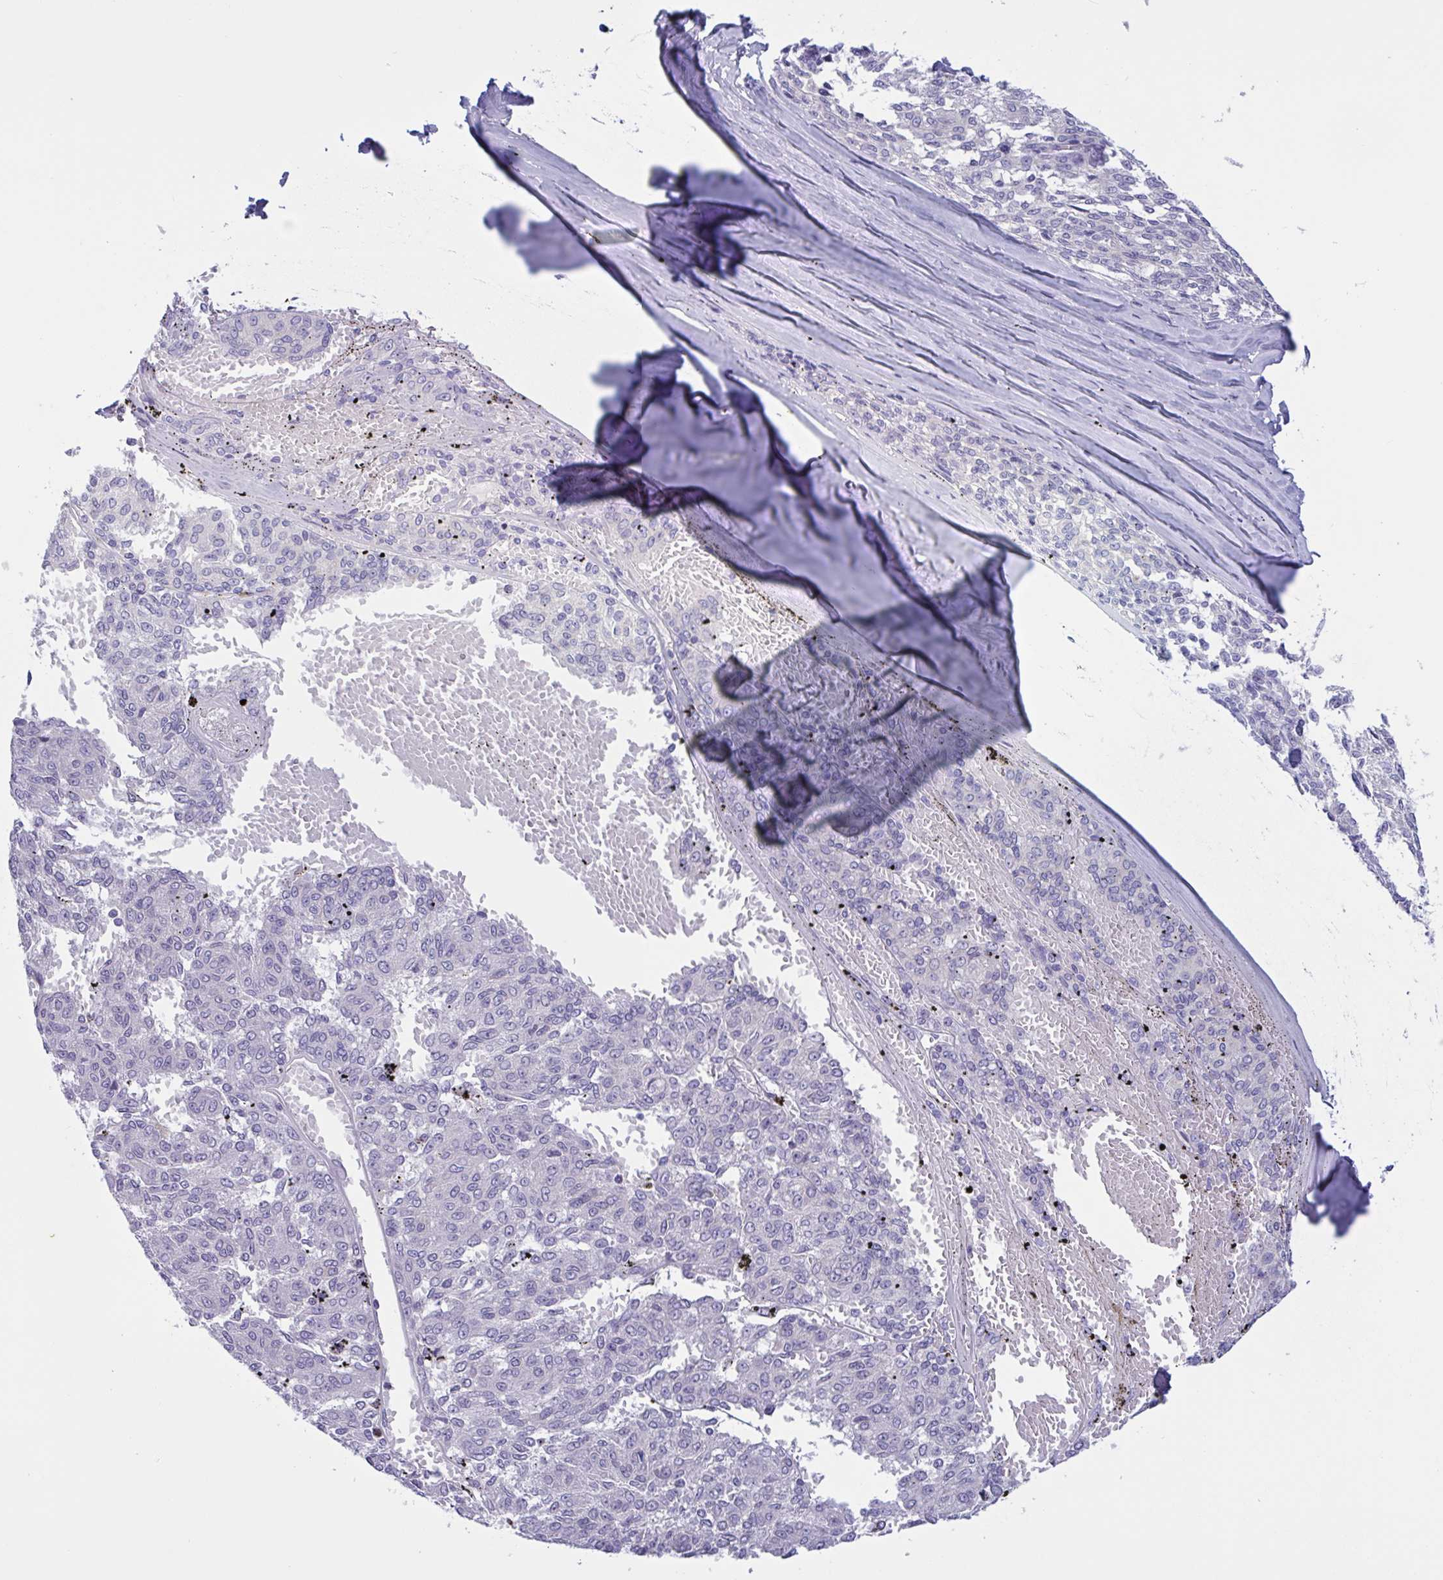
{"staining": {"intensity": "negative", "quantity": "none", "location": "none"}, "tissue": "melanoma", "cell_type": "Tumor cells", "image_type": "cancer", "snomed": [{"axis": "morphology", "description": "Malignant melanoma, NOS"}, {"axis": "topography", "description": "Skin"}], "caption": "Malignant melanoma stained for a protein using IHC exhibits no positivity tumor cells.", "gene": "OXLD1", "patient": {"sex": "female", "age": 72}}